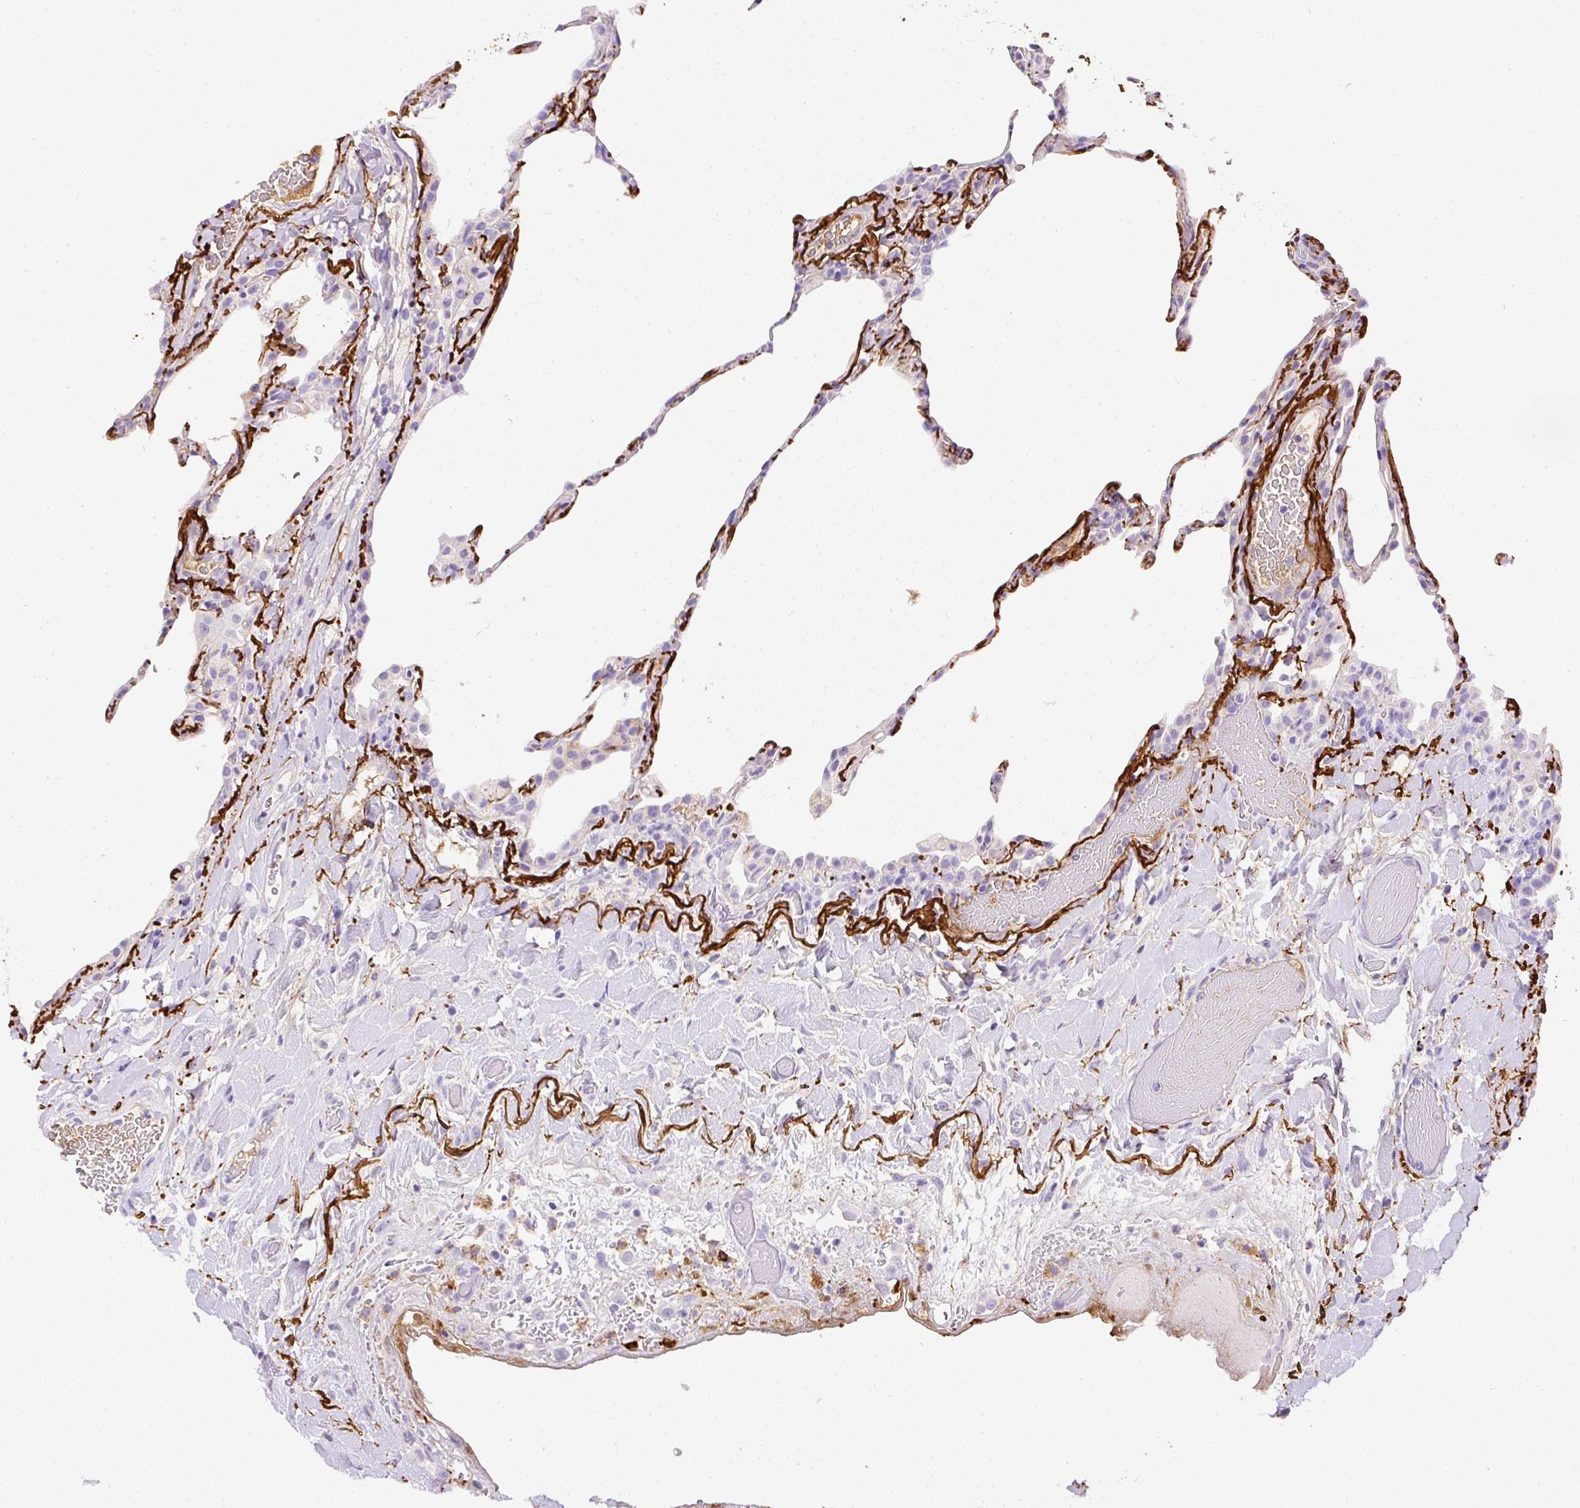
{"staining": {"intensity": "negative", "quantity": "none", "location": "none"}, "tissue": "lung", "cell_type": "Alveolar cells", "image_type": "normal", "snomed": [{"axis": "morphology", "description": "Normal tissue, NOS"}, {"axis": "topography", "description": "Lung"}], "caption": "A high-resolution micrograph shows immunohistochemistry (IHC) staining of unremarkable lung, which exhibits no significant expression in alveolar cells.", "gene": "APCS", "patient": {"sex": "female", "age": 57}}